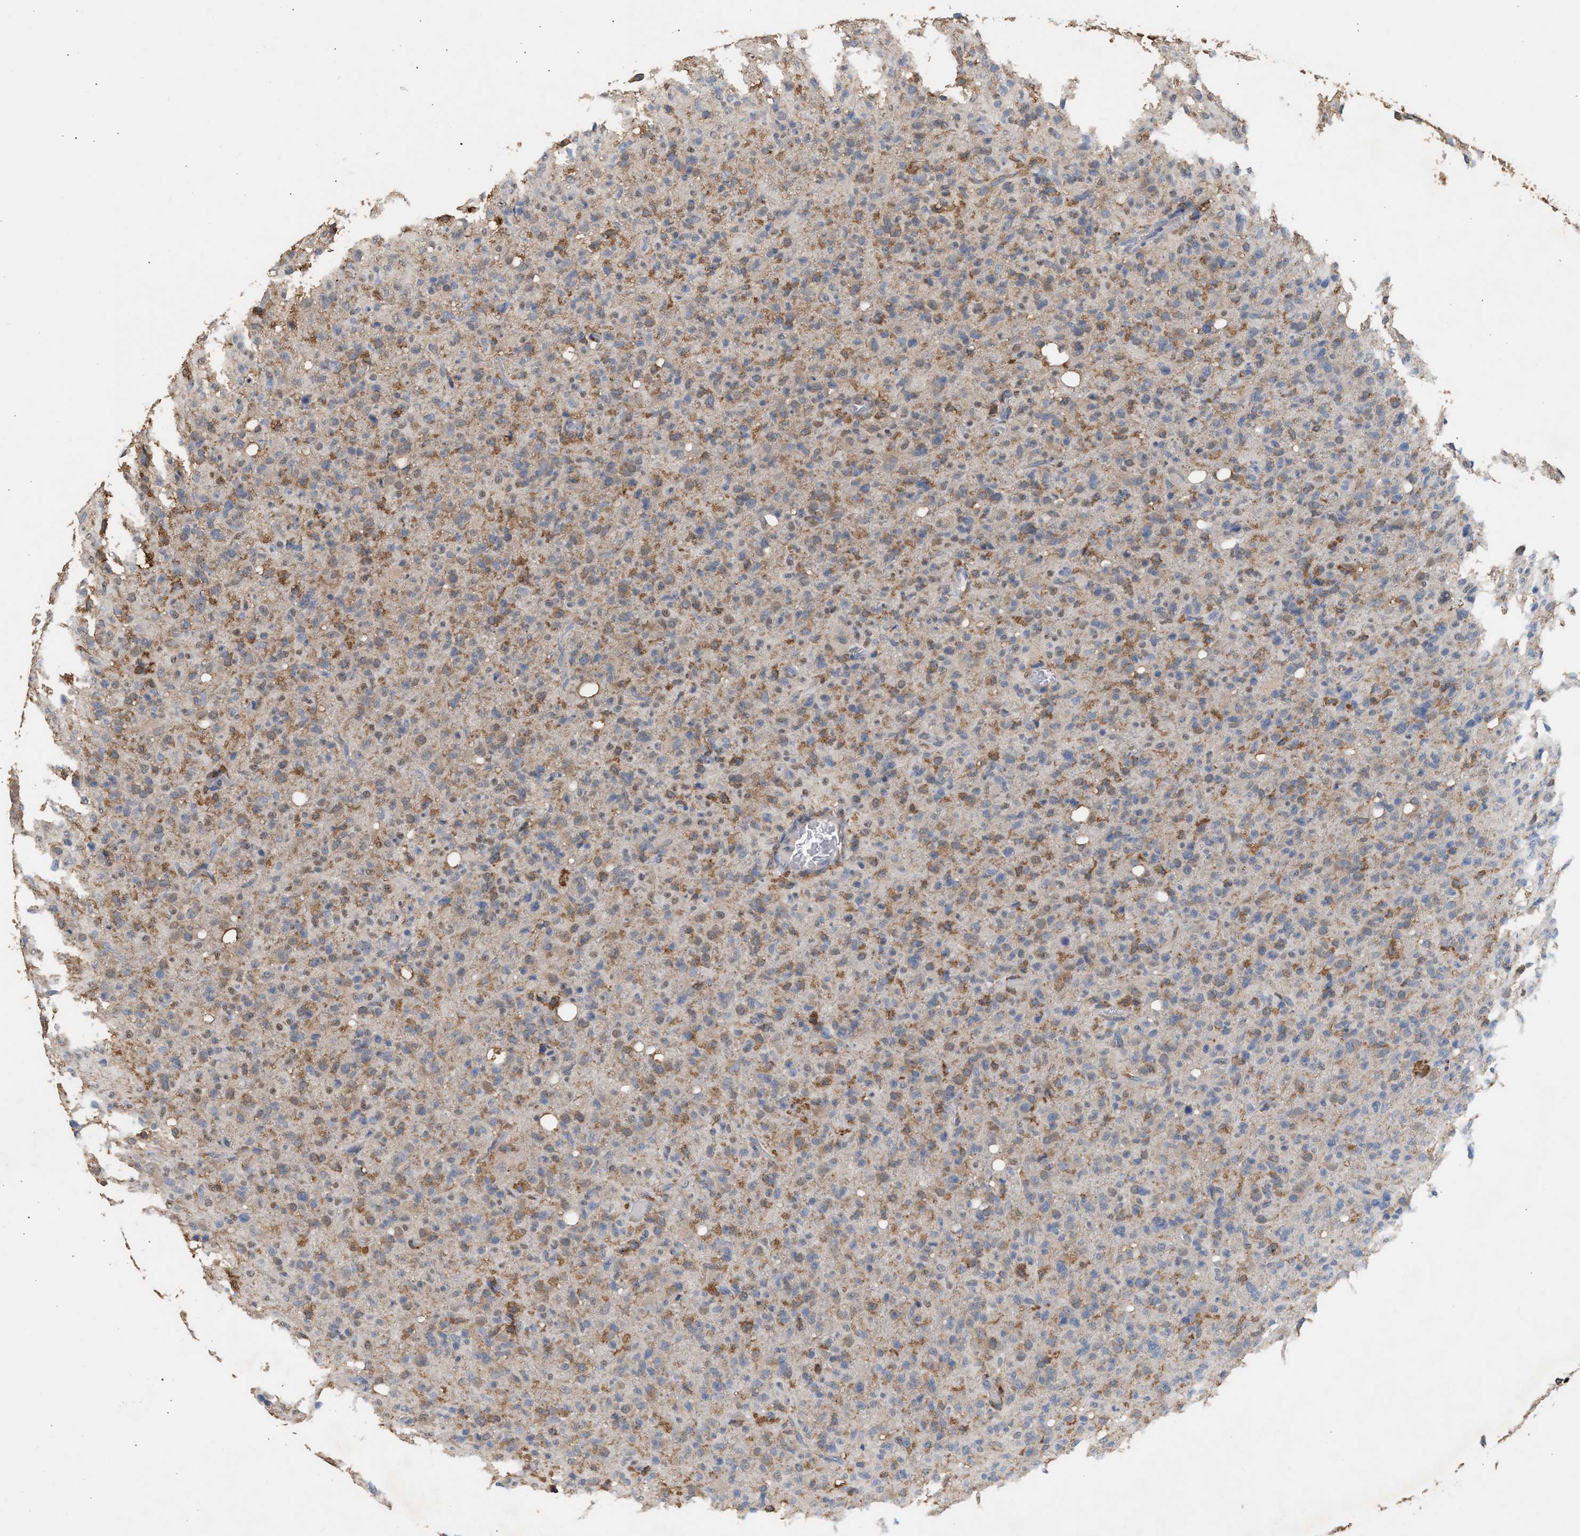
{"staining": {"intensity": "moderate", "quantity": ">75%", "location": "cytoplasmic/membranous"}, "tissue": "glioma", "cell_type": "Tumor cells", "image_type": "cancer", "snomed": [{"axis": "morphology", "description": "Glioma, malignant, High grade"}, {"axis": "topography", "description": "Brain"}], "caption": "A brown stain shows moderate cytoplasmic/membranous expression of a protein in human glioma tumor cells.", "gene": "GCN1", "patient": {"sex": "female", "age": 57}}